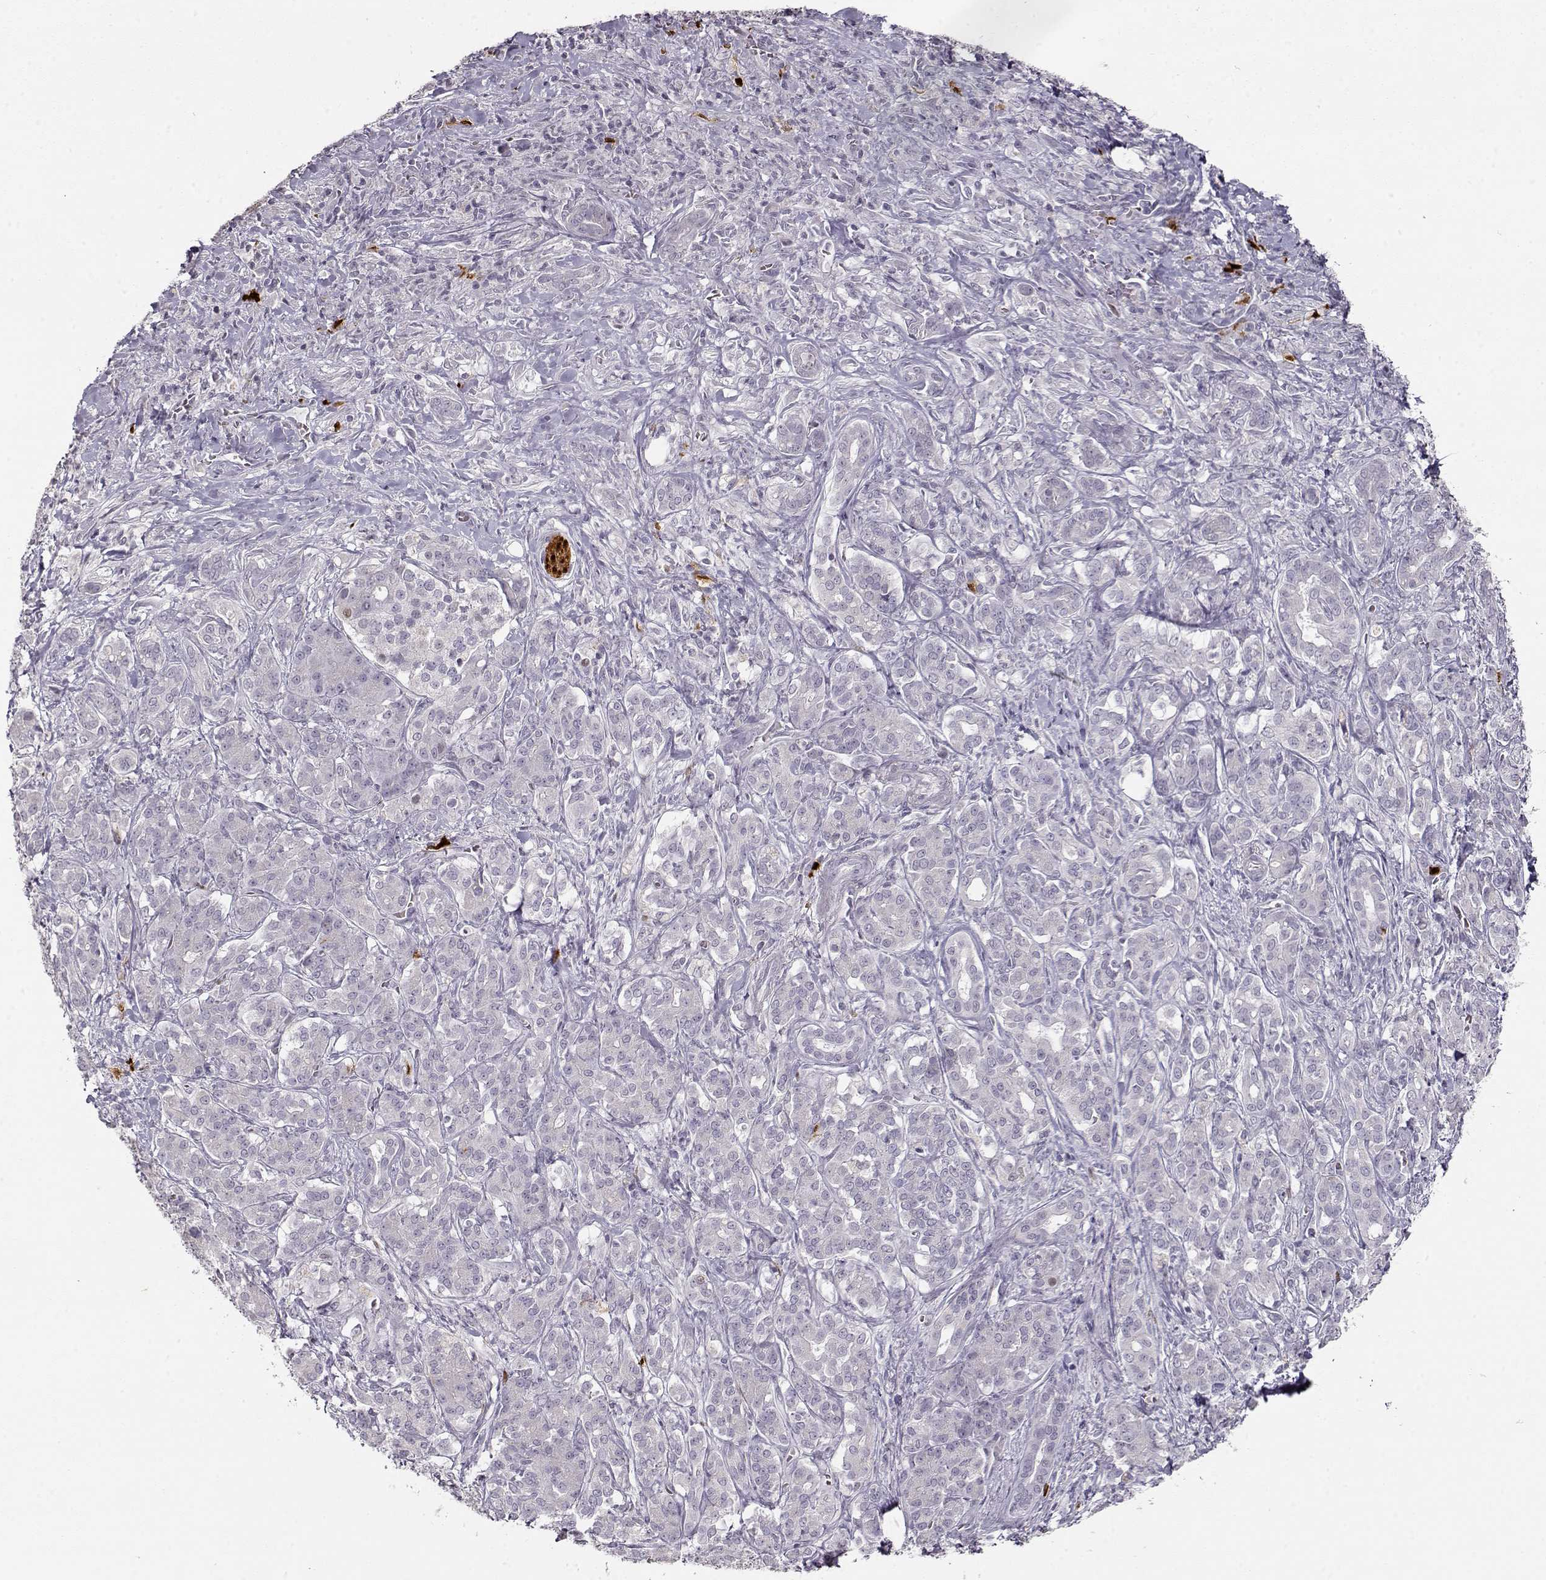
{"staining": {"intensity": "negative", "quantity": "none", "location": "none"}, "tissue": "pancreatic cancer", "cell_type": "Tumor cells", "image_type": "cancer", "snomed": [{"axis": "morphology", "description": "Normal tissue, NOS"}, {"axis": "morphology", "description": "Inflammation, NOS"}, {"axis": "morphology", "description": "Adenocarcinoma, NOS"}, {"axis": "topography", "description": "Pancreas"}], "caption": "Immunohistochemistry (IHC) photomicrograph of neoplastic tissue: human pancreatic adenocarcinoma stained with DAB exhibits no significant protein expression in tumor cells. (Brightfield microscopy of DAB IHC at high magnification).", "gene": "S100B", "patient": {"sex": "male", "age": 57}}